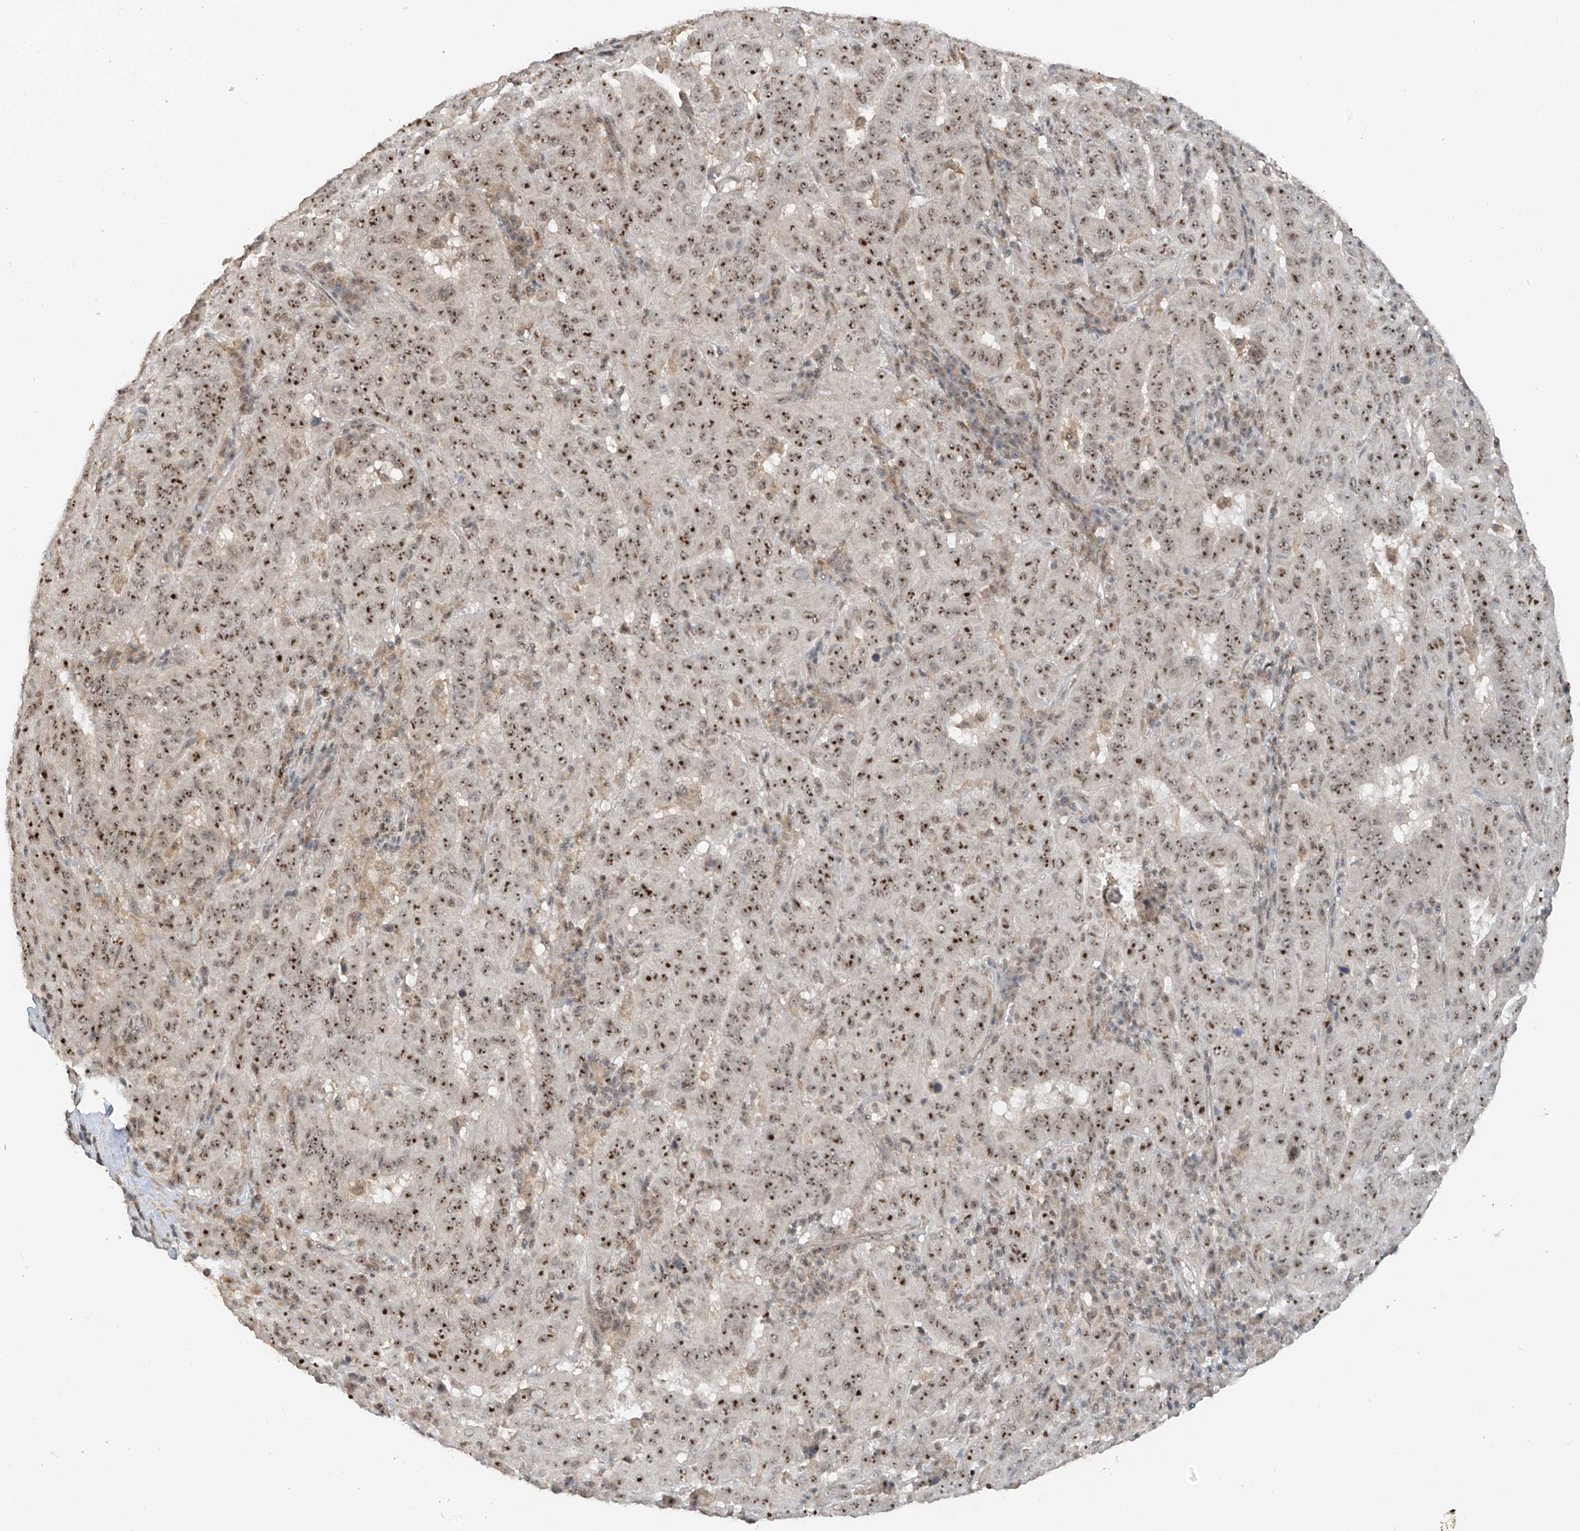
{"staining": {"intensity": "moderate", "quantity": ">75%", "location": "nuclear"}, "tissue": "pancreatic cancer", "cell_type": "Tumor cells", "image_type": "cancer", "snomed": [{"axis": "morphology", "description": "Adenocarcinoma, NOS"}, {"axis": "topography", "description": "Pancreas"}], "caption": "Protein staining of pancreatic cancer (adenocarcinoma) tissue reveals moderate nuclear expression in about >75% of tumor cells.", "gene": "C1orf131", "patient": {"sex": "male", "age": 63}}